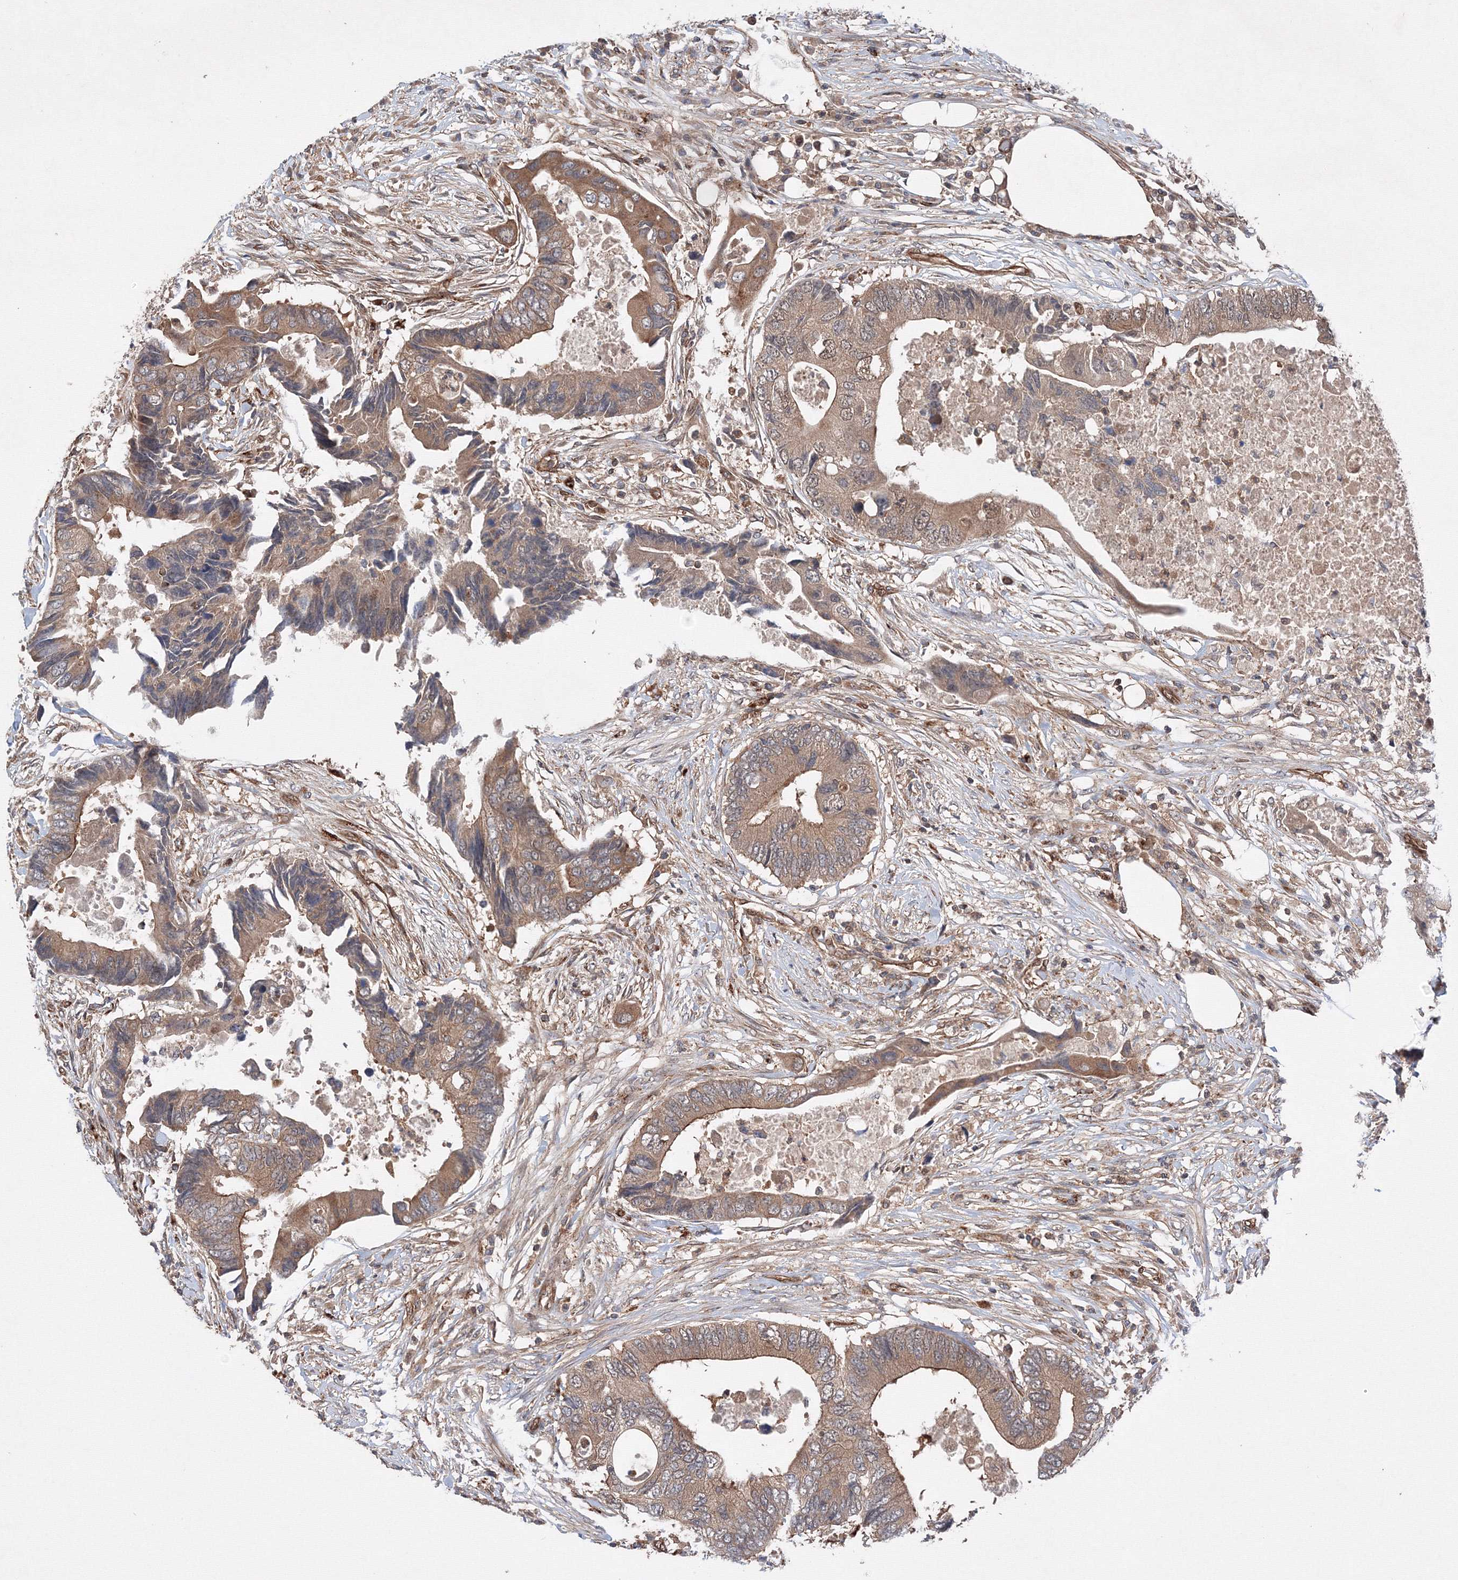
{"staining": {"intensity": "moderate", "quantity": ">75%", "location": "cytoplasmic/membranous"}, "tissue": "colorectal cancer", "cell_type": "Tumor cells", "image_type": "cancer", "snomed": [{"axis": "morphology", "description": "Adenocarcinoma, NOS"}, {"axis": "topography", "description": "Colon"}], "caption": "A high-resolution histopathology image shows immunohistochemistry staining of adenocarcinoma (colorectal), which shows moderate cytoplasmic/membranous positivity in approximately >75% of tumor cells. (brown staining indicates protein expression, while blue staining denotes nuclei).", "gene": "DCTD", "patient": {"sex": "male", "age": 71}}